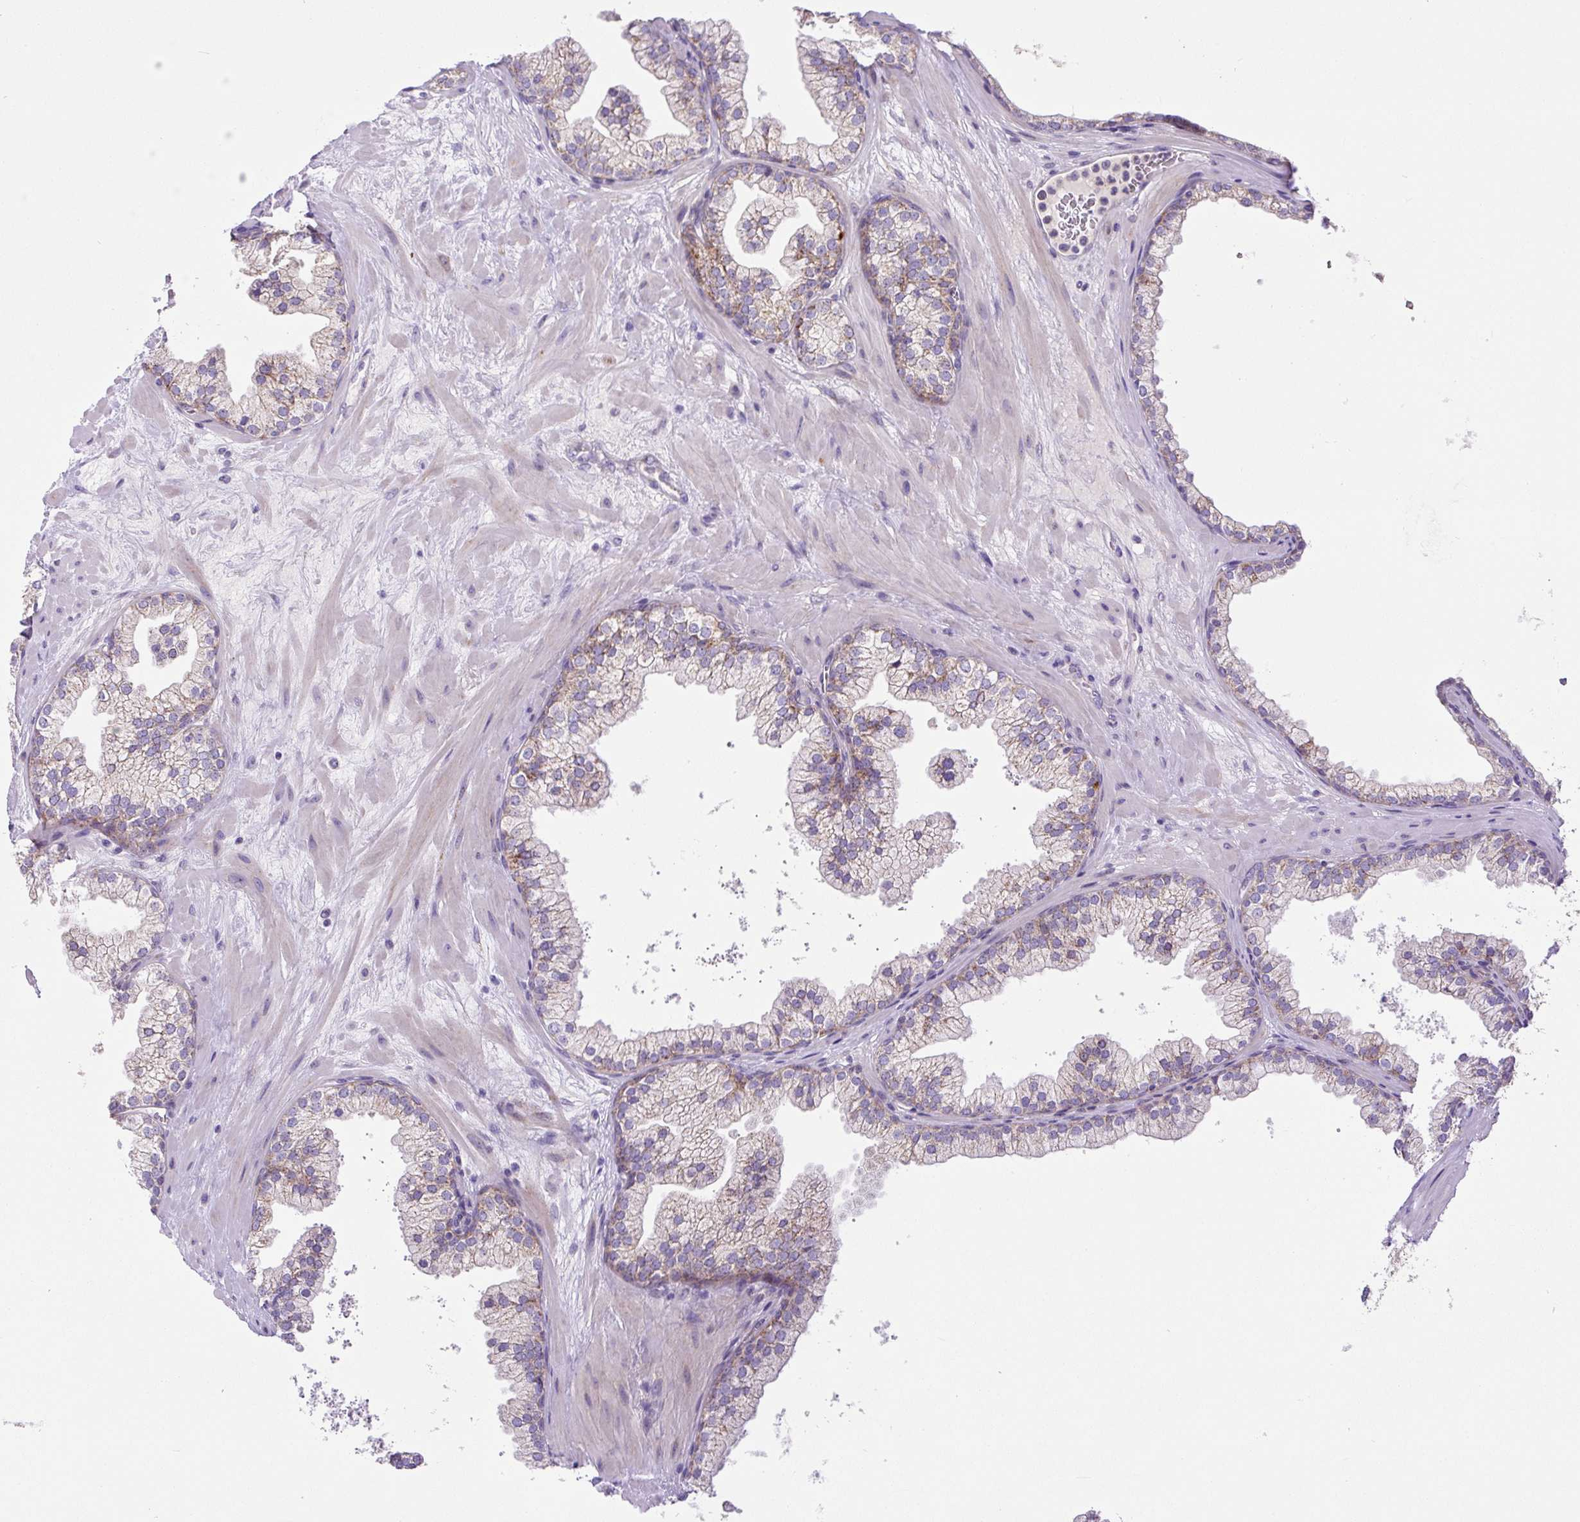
{"staining": {"intensity": "moderate", "quantity": "<25%", "location": "cytoplasmic/membranous"}, "tissue": "prostate", "cell_type": "Glandular cells", "image_type": "normal", "snomed": [{"axis": "morphology", "description": "Normal tissue, NOS"}, {"axis": "topography", "description": "Prostate"}, {"axis": "topography", "description": "Peripheral nerve tissue"}], "caption": "High-power microscopy captured an immunohistochemistry image of normal prostate, revealing moderate cytoplasmic/membranous positivity in about <25% of glandular cells.", "gene": "ZNF596", "patient": {"sex": "male", "age": 61}}